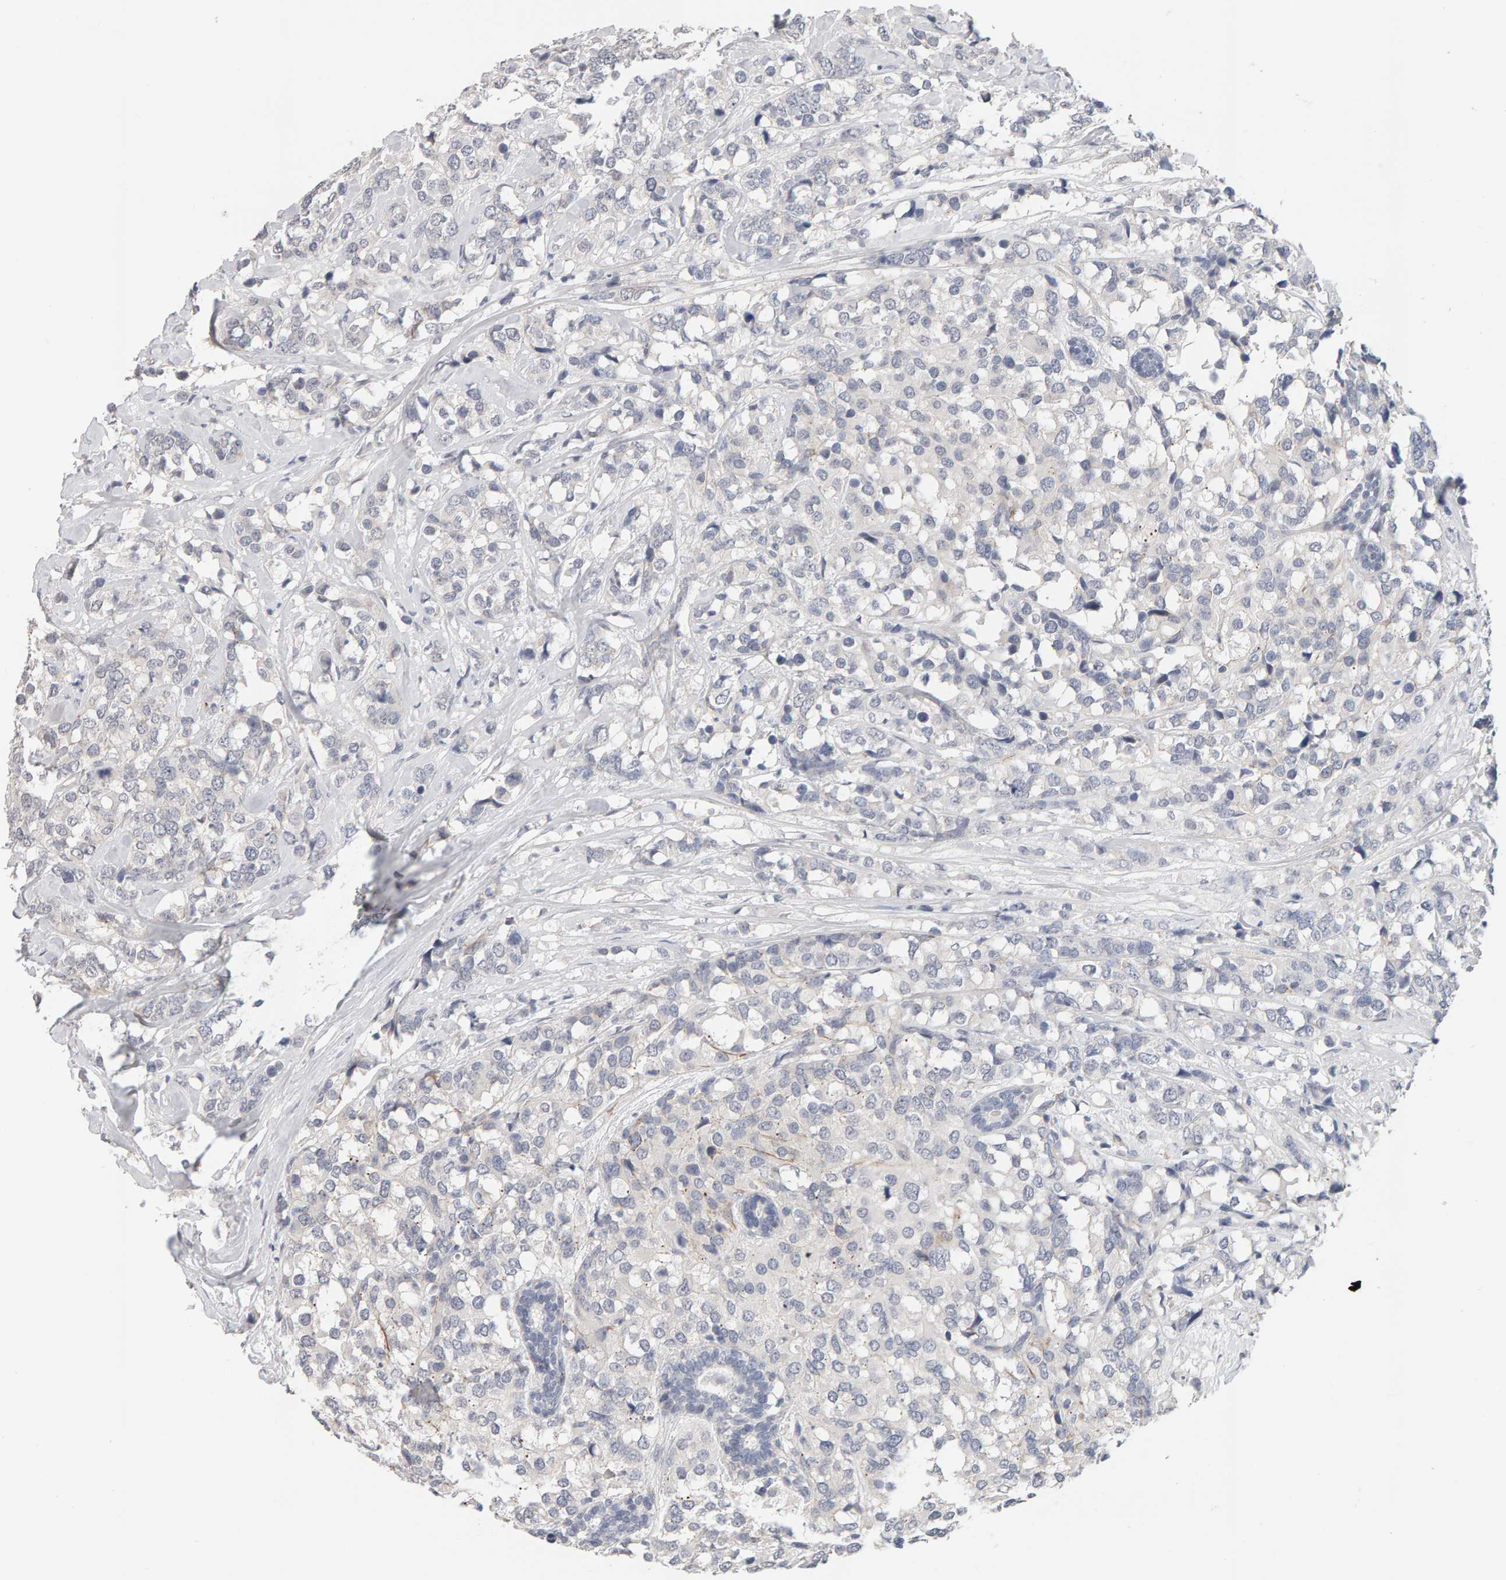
{"staining": {"intensity": "negative", "quantity": "none", "location": "none"}, "tissue": "breast cancer", "cell_type": "Tumor cells", "image_type": "cancer", "snomed": [{"axis": "morphology", "description": "Lobular carcinoma"}, {"axis": "topography", "description": "Breast"}], "caption": "A photomicrograph of lobular carcinoma (breast) stained for a protein displays no brown staining in tumor cells.", "gene": "HNF4A", "patient": {"sex": "female", "age": 59}}